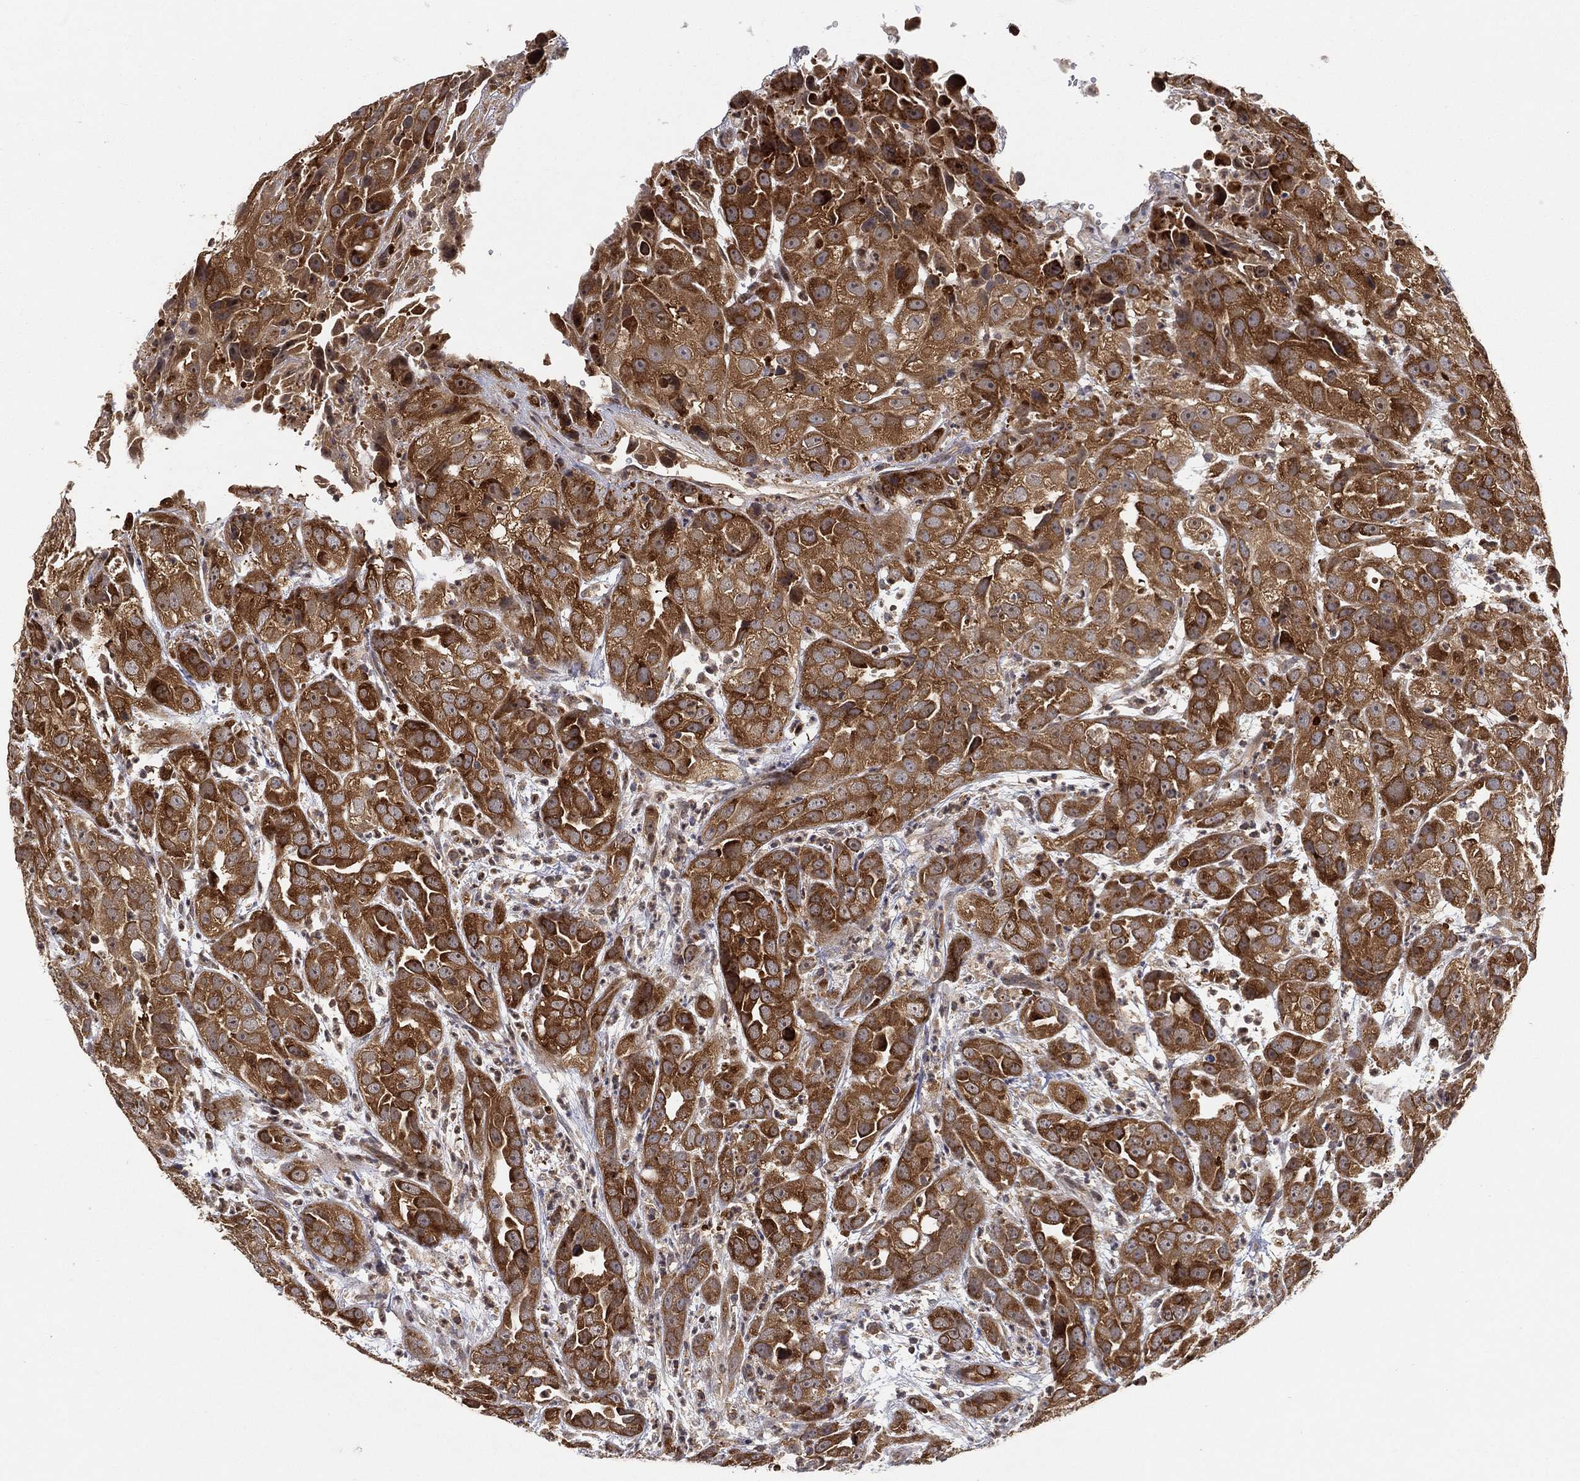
{"staining": {"intensity": "strong", "quantity": ">75%", "location": "cytoplasmic/membranous"}, "tissue": "urothelial cancer", "cell_type": "Tumor cells", "image_type": "cancer", "snomed": [{"axis": "morphology", "description": "Urothelial carcinoma, High grade"}, {"axis": "topography", "description": "Urinary bladder"}], "caption": "Strong cytoplasmic/membranous positivity is appreciated in approximately >75% of tumor cells in high-grade urothelial carcinoma.", "gene": "TMTC4", "patient": {"sex": "female", "age": 41}}